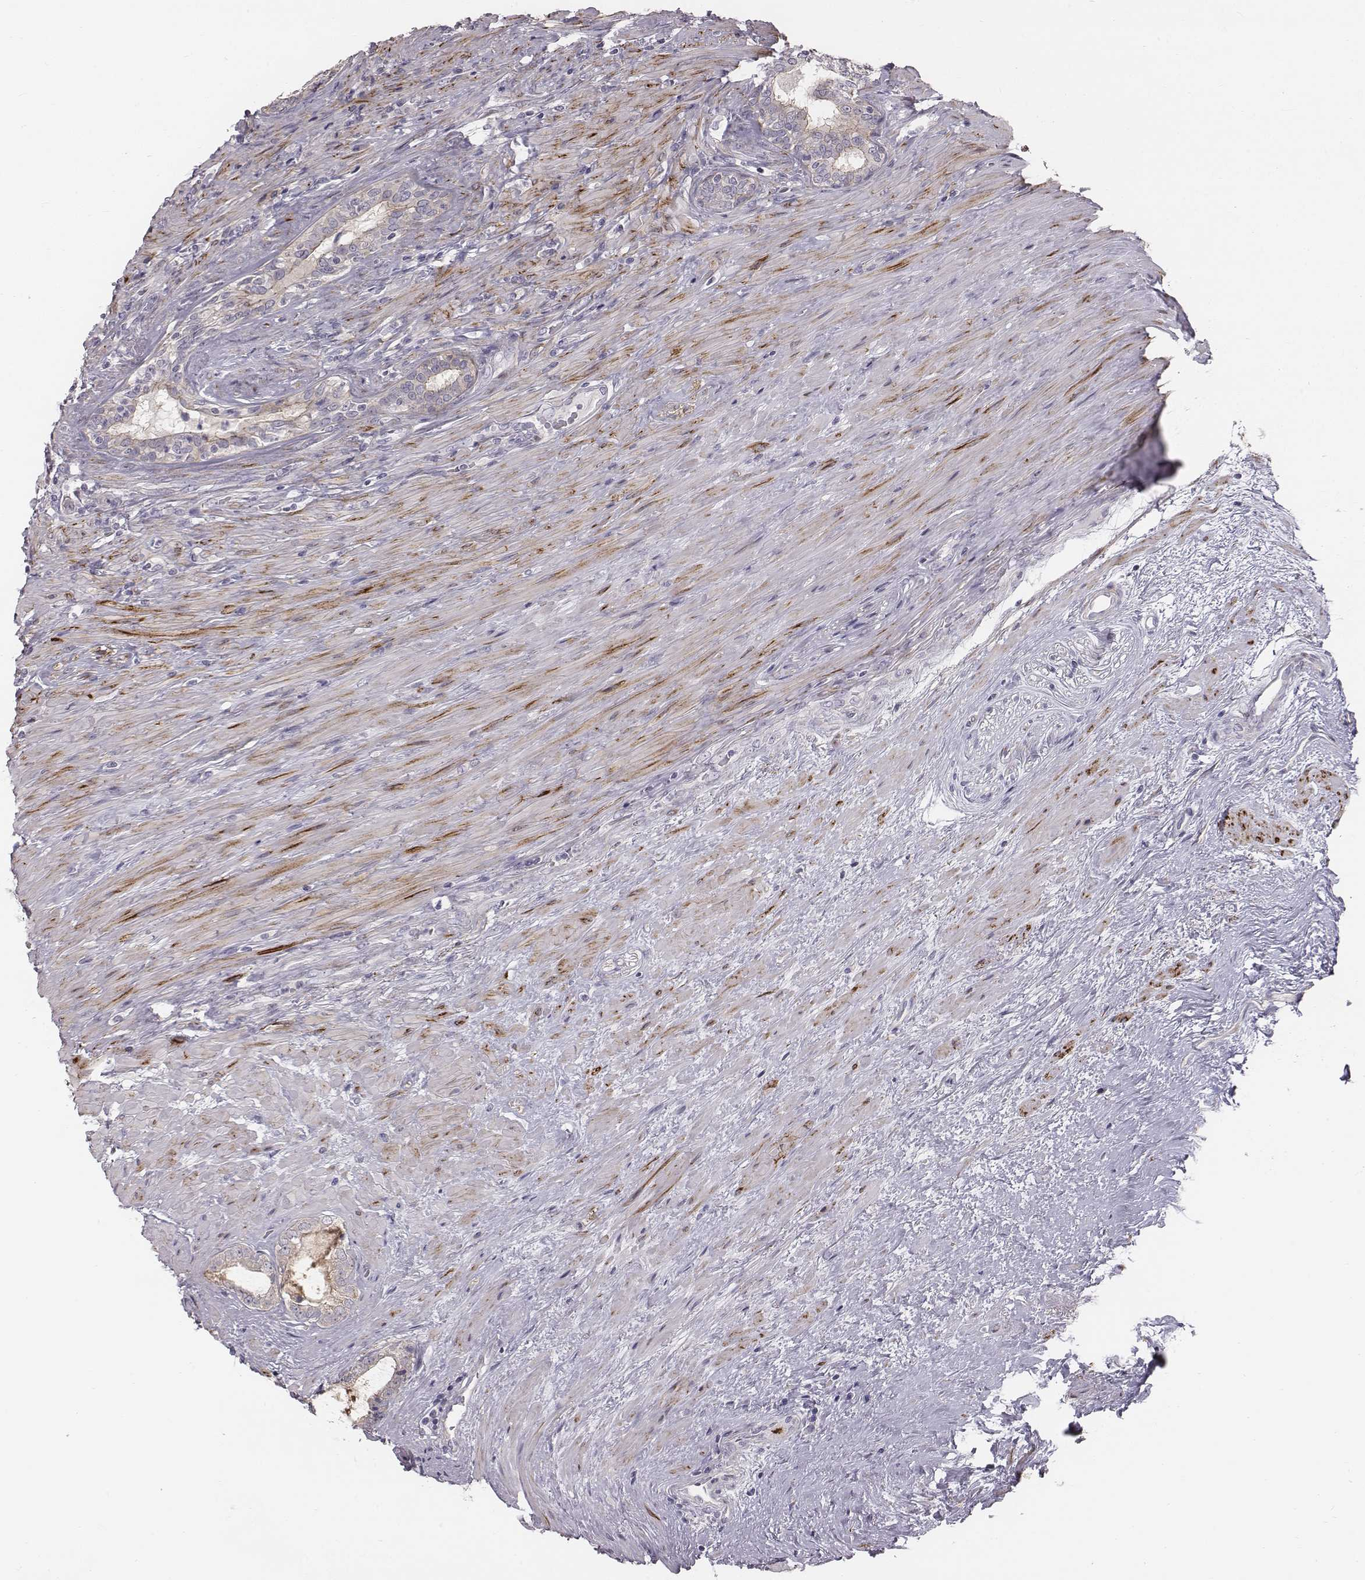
{"staining": {"intensity": "negative", "quantity": "none", "location": "none"}, "tissue": "prostate cancer", "cell_type": "Tumor cells", "image_type": "cancer", "snomed": [{"axis": "morphology", "description": "Adenocarcinoma, Low grade"}, {"axis": "topography", "description": "Prostate and seminal vesicle, NOS"}], "caption": "There is no significant expression in tumor cells of prostate cancer.", "gene": "PRKCZ", "patient": {"sex": "male", "age": 61}}